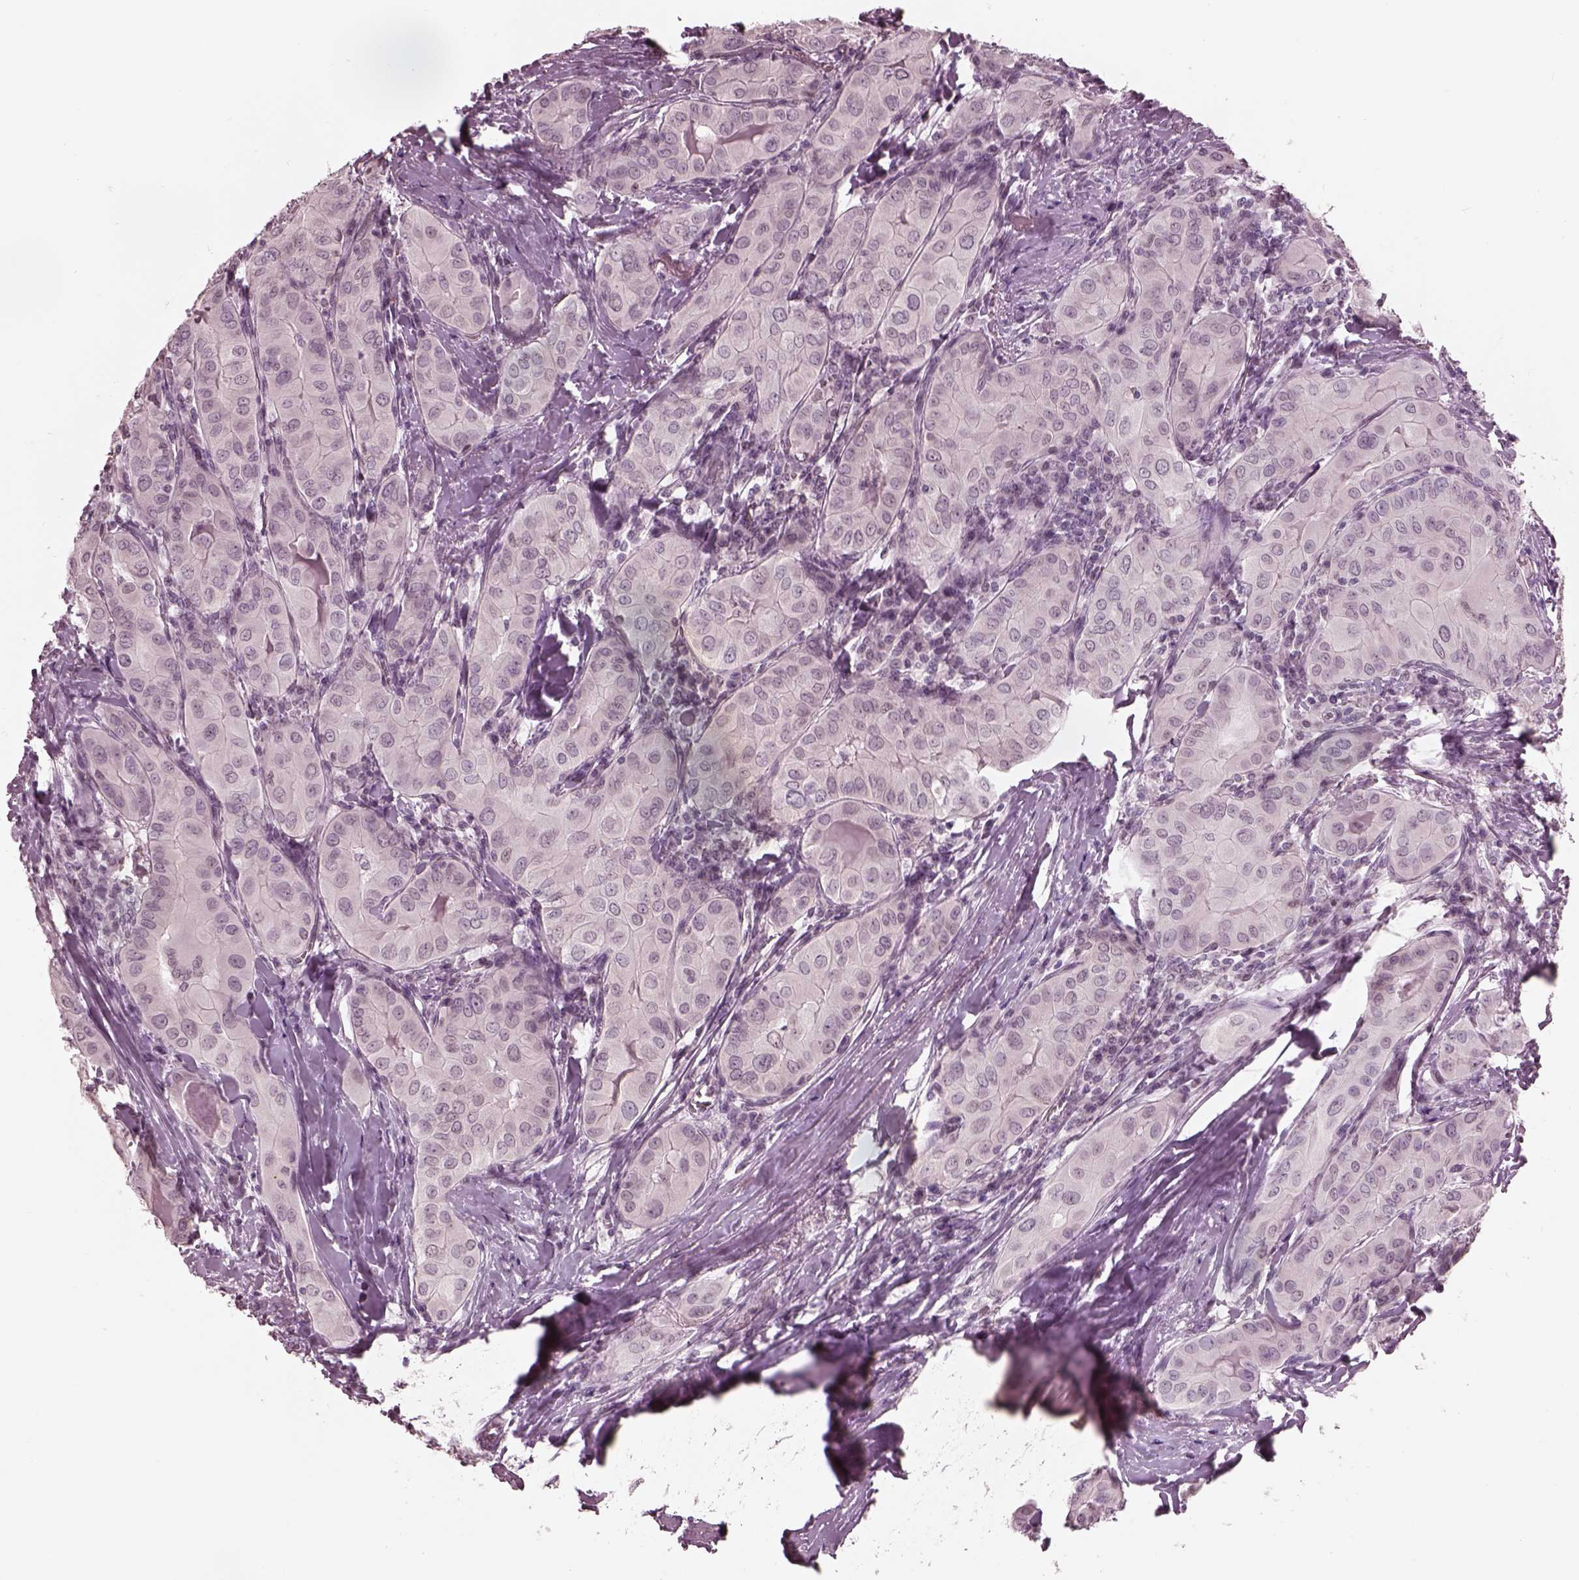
{"staining": {"intensity": "negative", "quantity": "none", "location": "none"}, "tissue": "thyroid cancer", "cell_type": "Tumor cells", "image_type": "cancer", "snomed": [{"axis": "morphology", "description": "Papillary adenocarcinoma, NOS"}, {"axis": "topography", "description": "Thyroid gland"}], "caption": "Photomicrograph shows no significant protein positivity in tumor cells of thyroid cancer.", "gene": "GARIN4", "patient": {"sex": "female", "age": 37}}